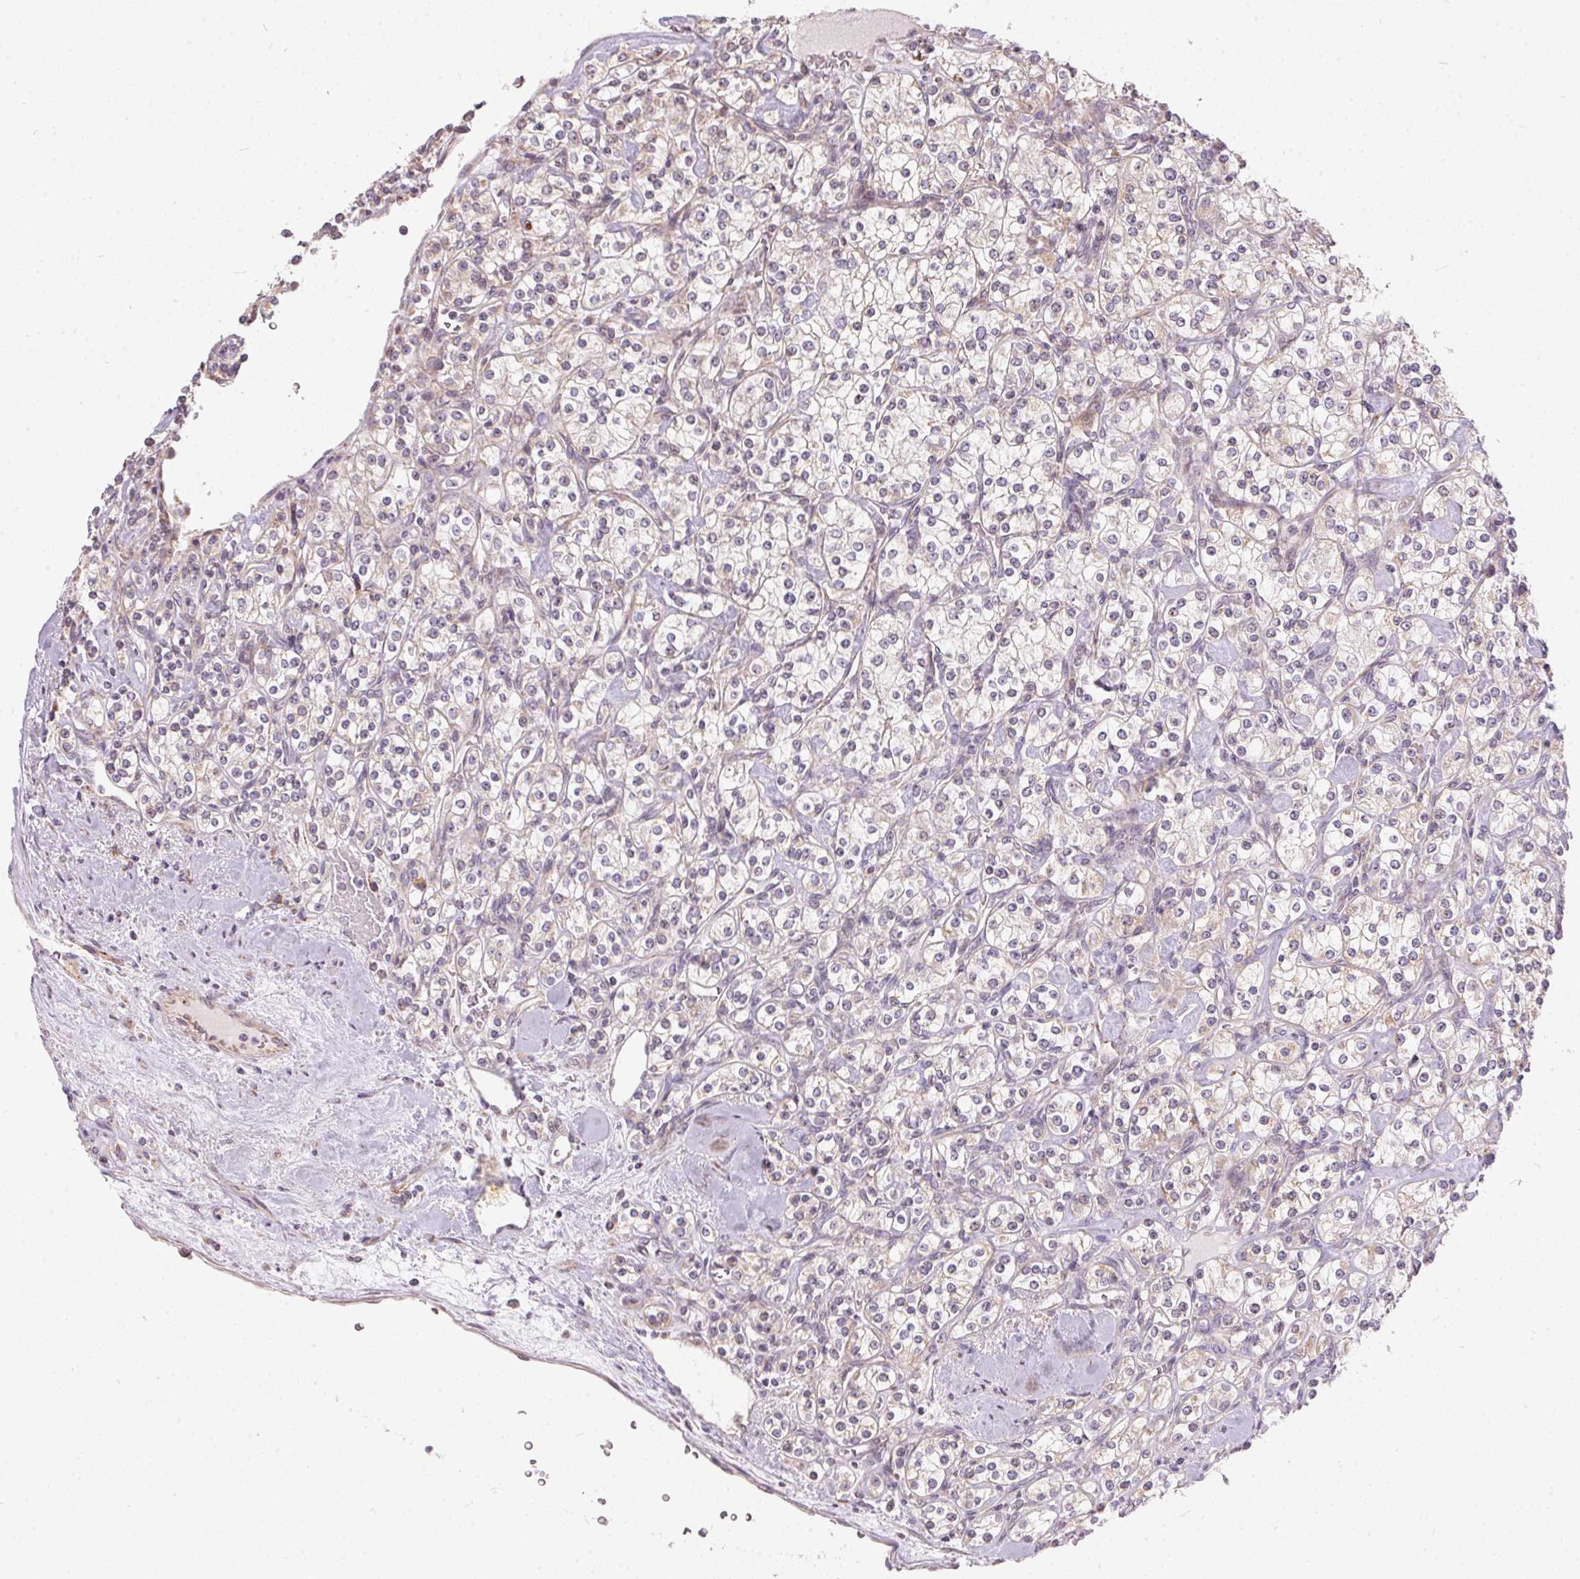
{"staining": {"intensity": "negative", "quantity": "none", "location": "none"}, "tissue": "renal cancer", "cell_type": "Tumor cells", "image_type": "cancer", "snomed": [{"axis": "morphology", "description": "Adenocarcinoma, NOS"}, {"axis": "topography", "description": "Kidney"}], "caption": "Micrograph shows no protein positivity in tumor cells of adenocarcinoma (renal) tissue.", "gene": "VWA5B2", "patient": {"sex": "male", "age": 77}}